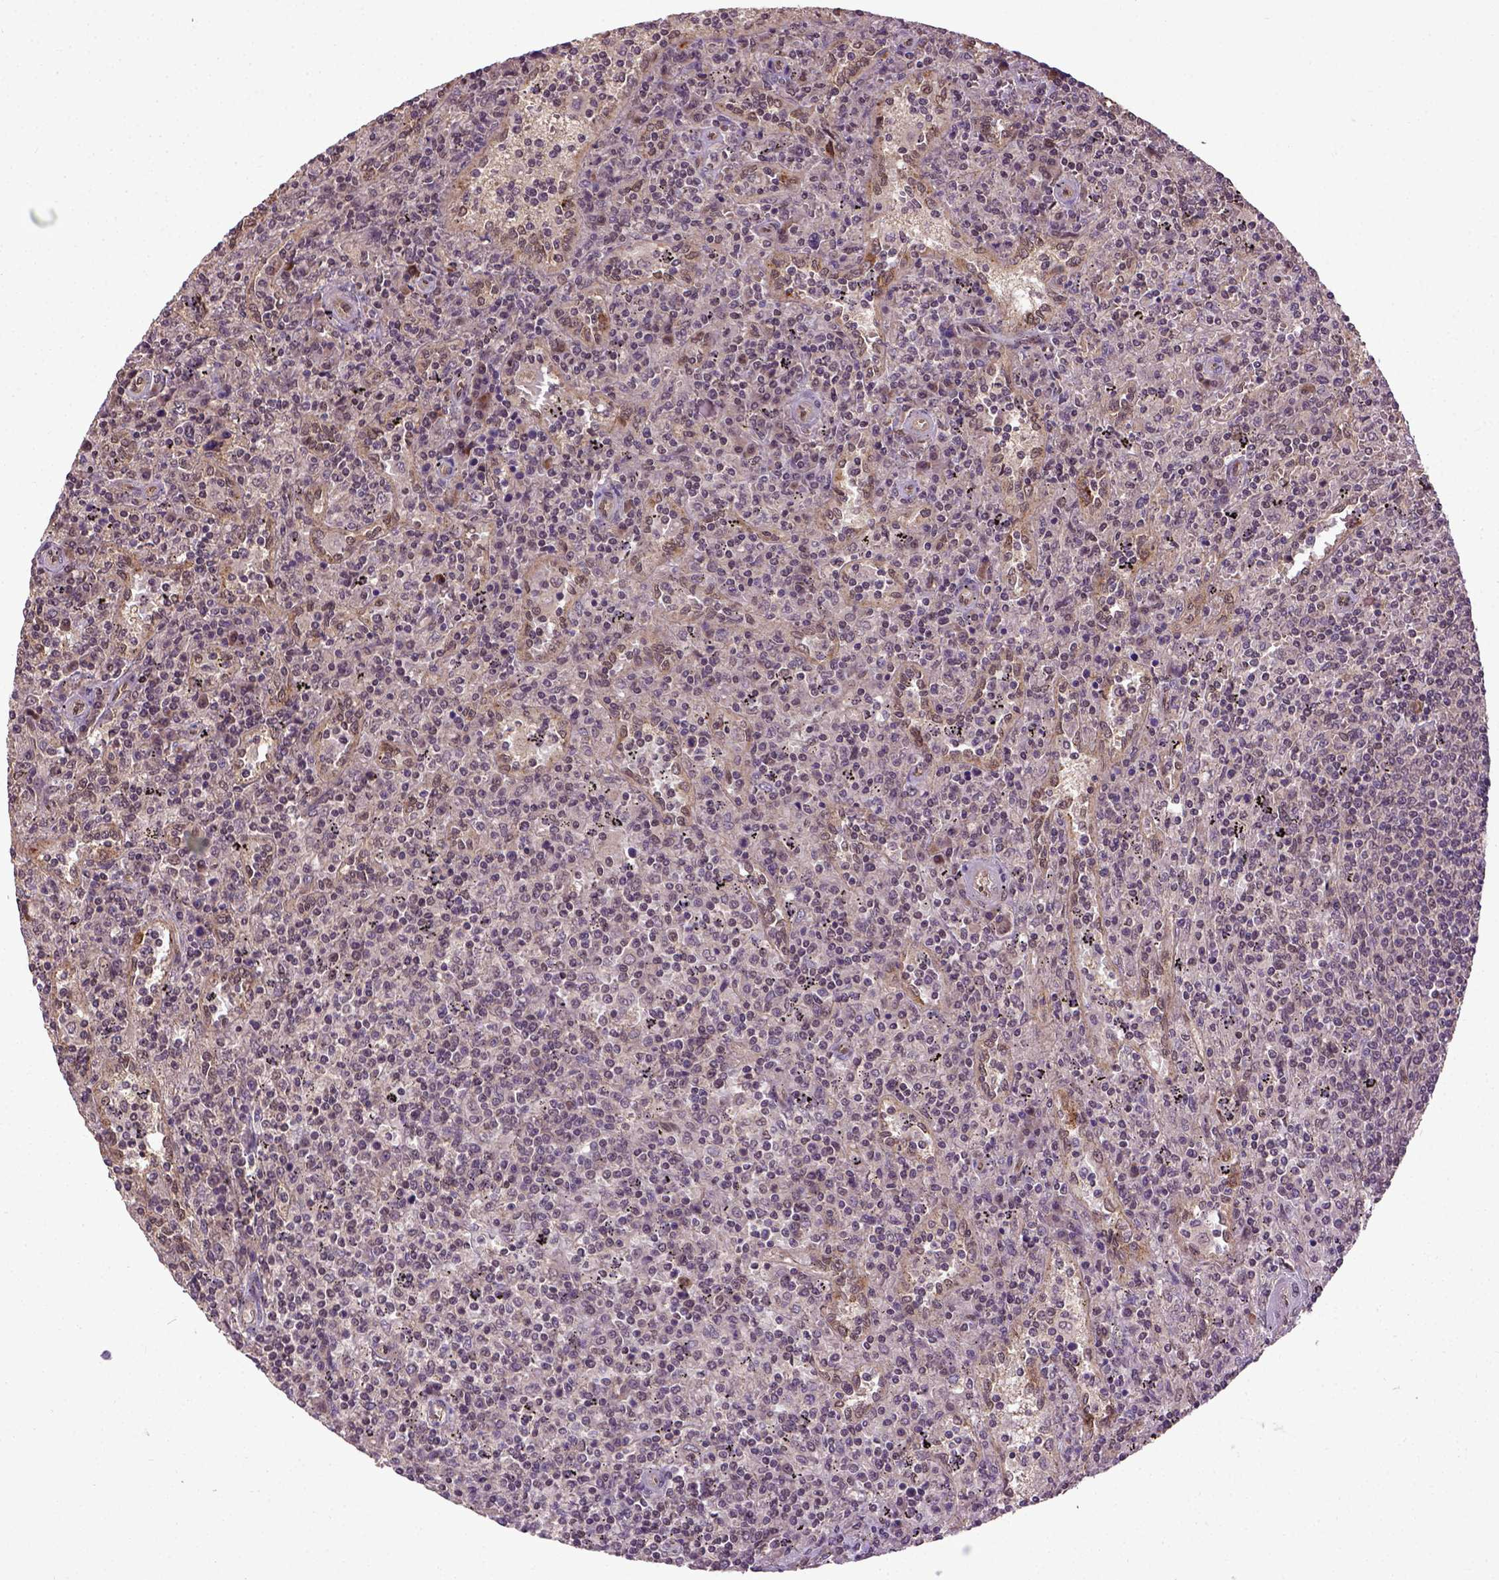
{"staining": {"intensity": "negative", "quantity": "none", "location": "none"}, "tissue": "lymphoma", "cell_type": "Tumor cells", "image_type": "cancer", "snomed": [{"axis": "morphology", "description": "Malignant lymphoma, non-Hodgkin's type, Low grade"}, {"axis": "topography", "description": "Spleen"}], "caption": "This is an IHC micrograph of lymphoma. There is no positivity in tumor cells.", "gene": "UBA3", "patient": {"sex": "male", "age": 62}}